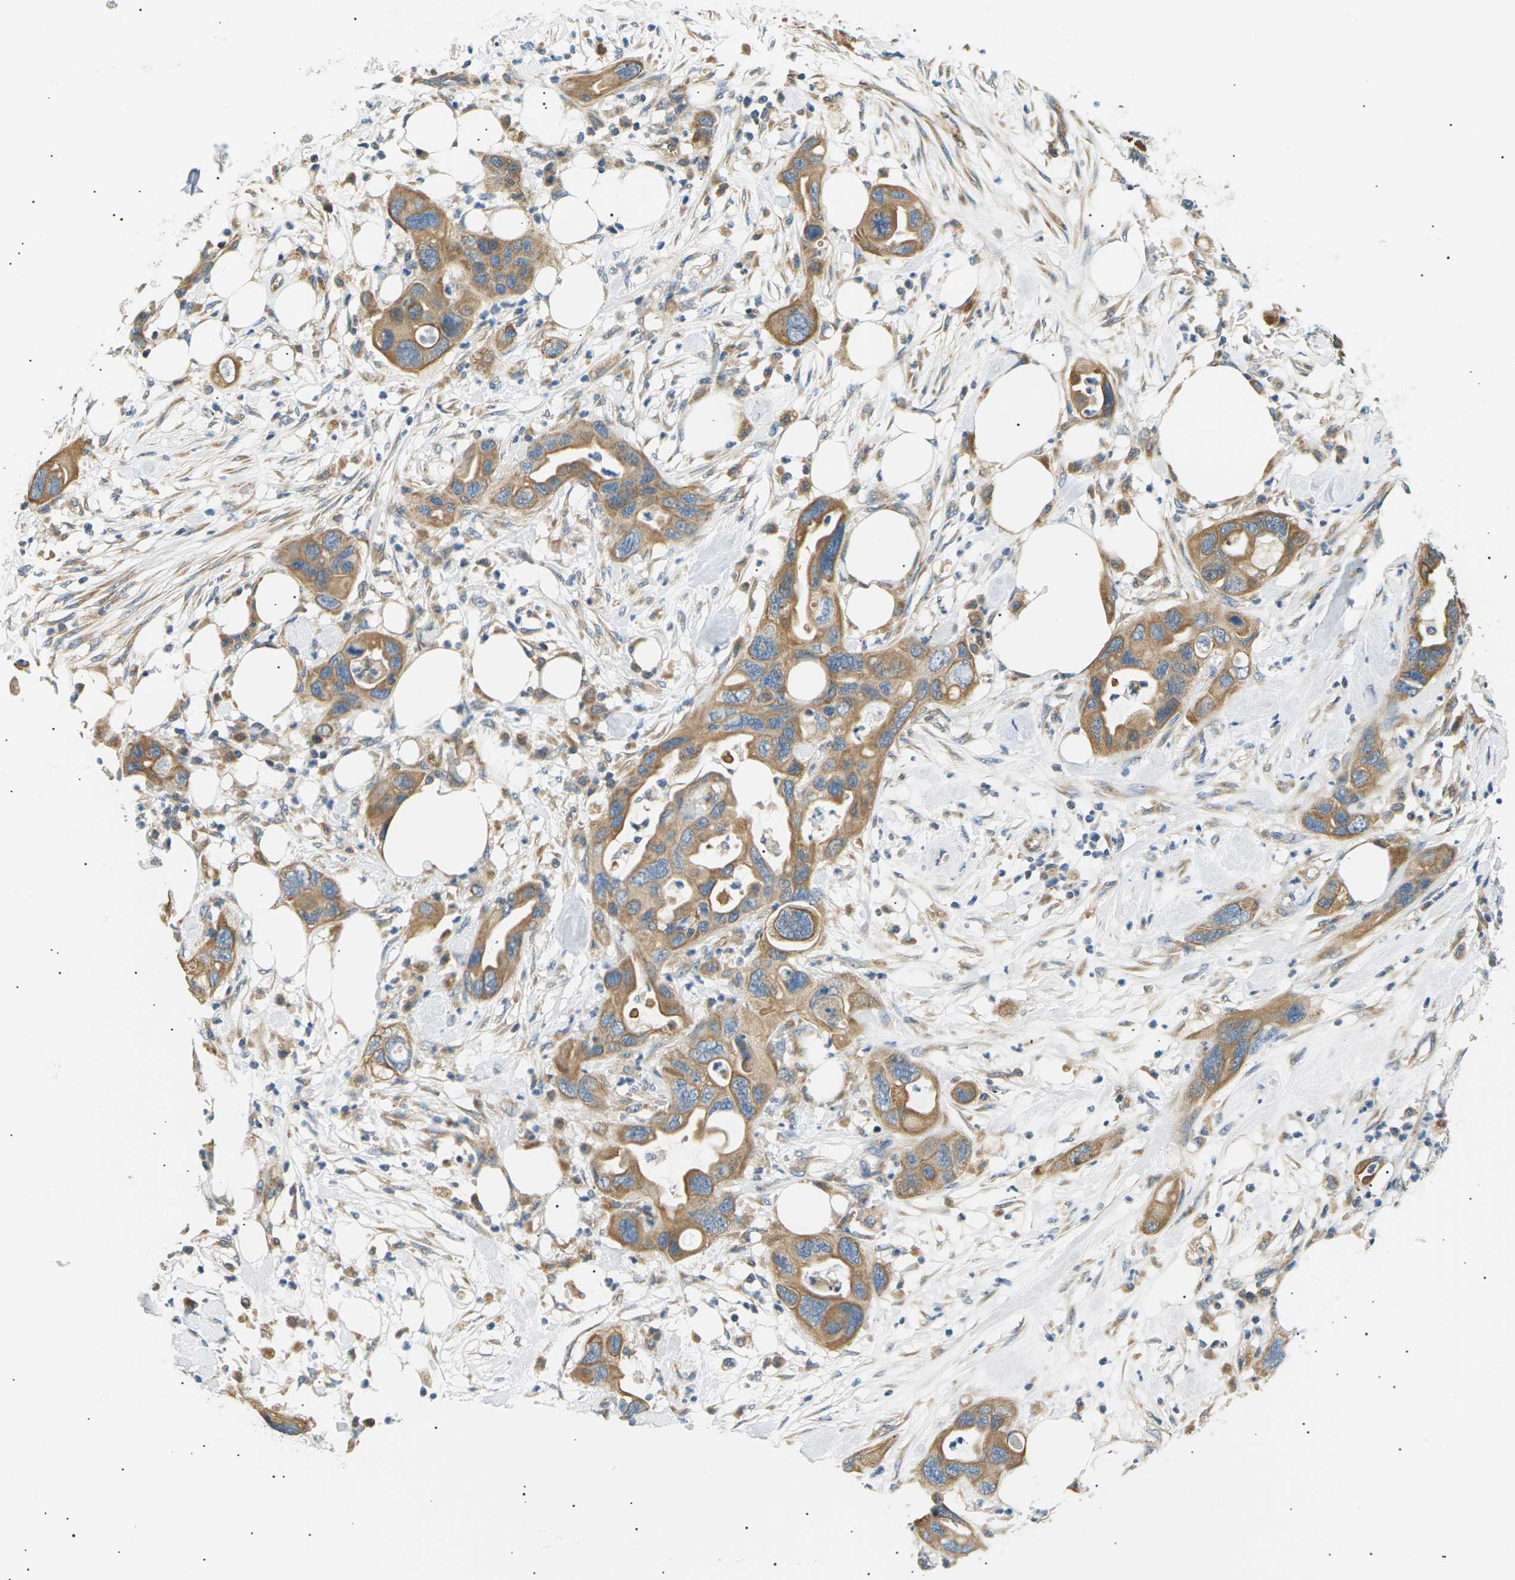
{"staining": {"intensity": "moderate", "quantity": ">75%", "location": "cytoplasmic/membranous"}, "tissue": "pancreatic cancer", "cell_type": "Tumor cells", "image_type": "cancer", "snomed": [{"axis": "morphology", "description": "Adenocarcinoma, NOS"}, {"axis": "topography", "description": "Pancreas"}], "caption": "This is an image of immunohistochemistry (IHC) staining of pancreatic cancer (adenocarcinoma), which shows moderate staining in the cytoplasmic/membranous of tumor cells.", "gene": "TBC1D8", "patient": {"sex": "female", "age": 71}}